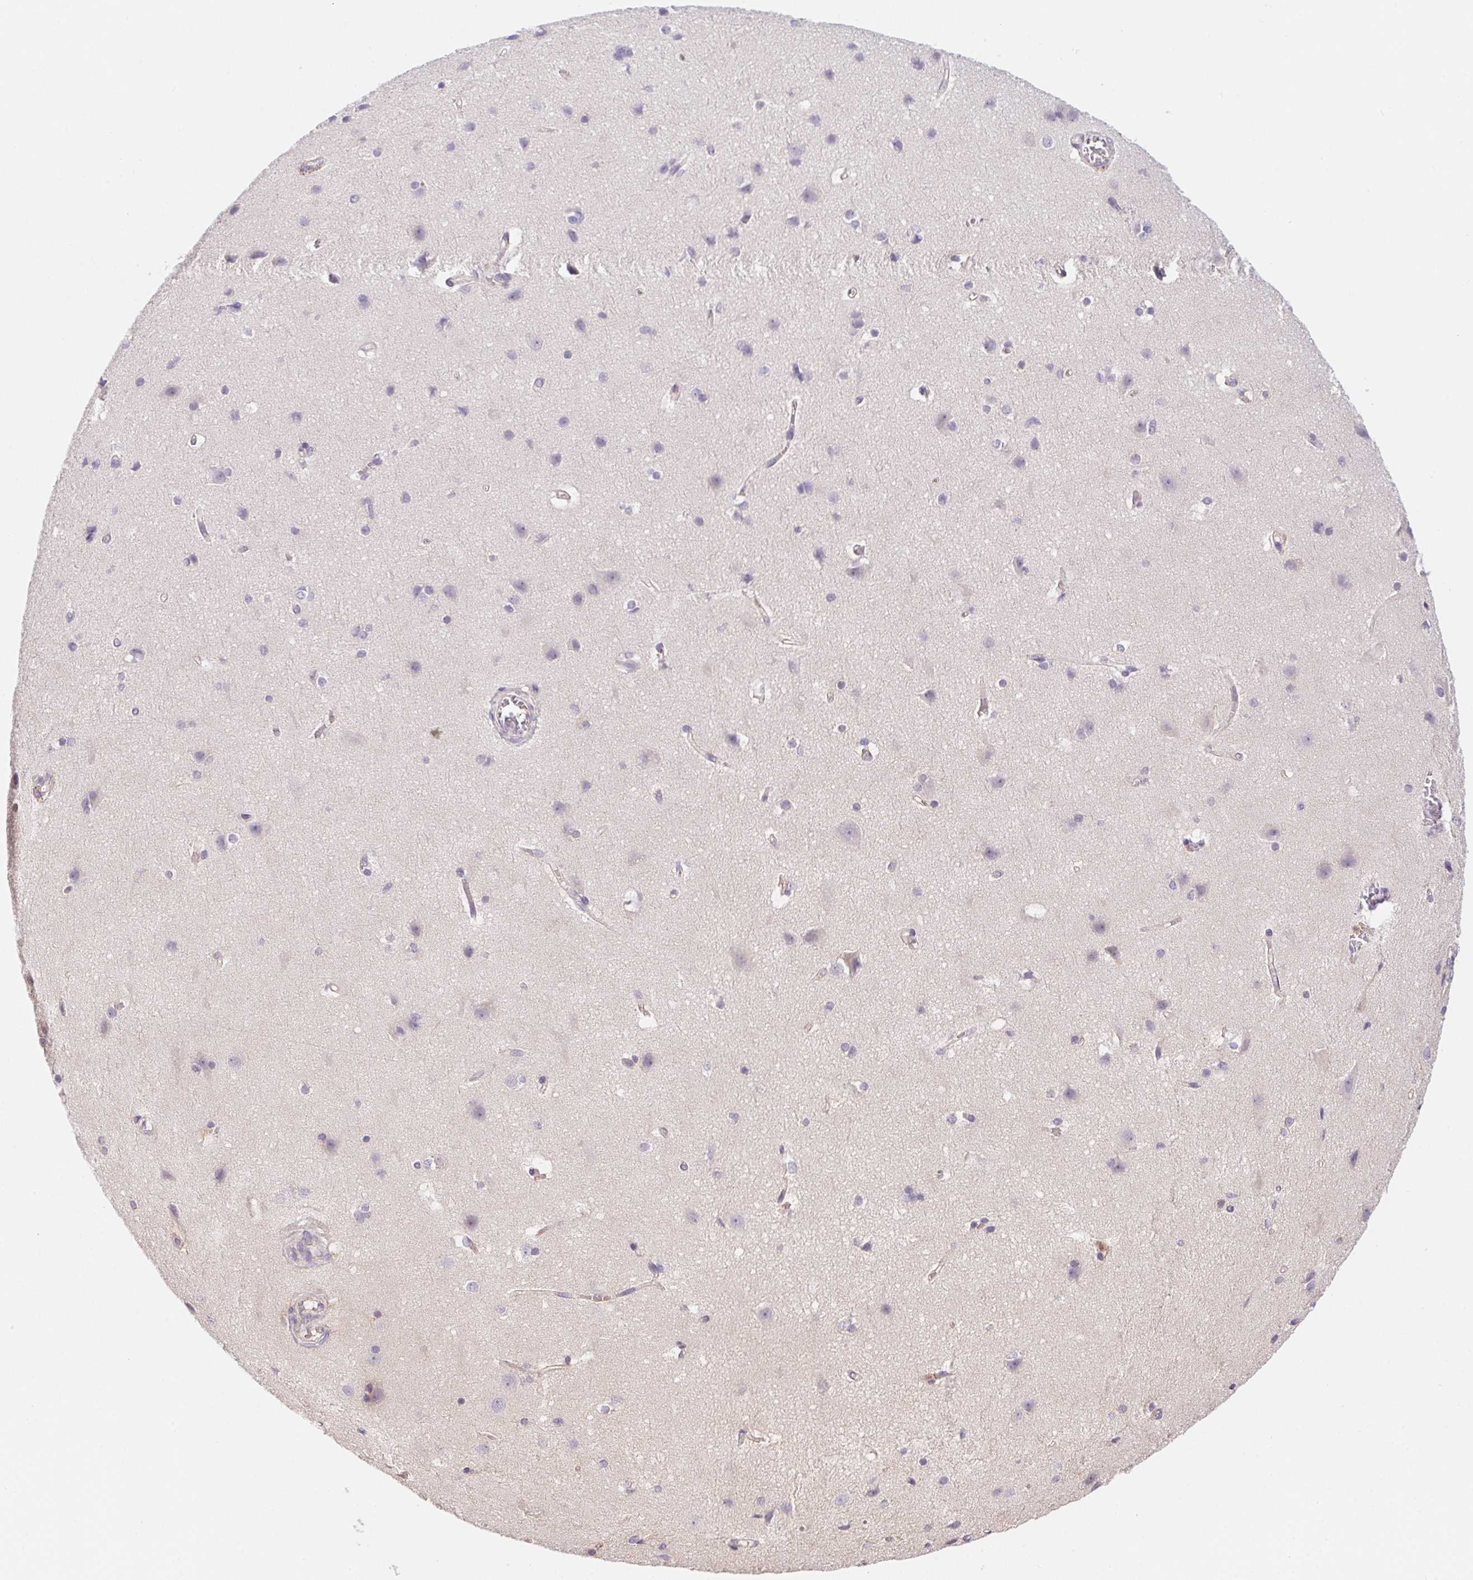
{"staining": {"intensity": "negative", "quantity": "none", "location": "none"}, "tissue": "cerebral cortex", "cell_type": "Endothelial cells", "image_type": "normal", "snomed": [{"axis": "morphology", "description": "Normal tissue, NOS"}, {"axis": "topography", "description": "Cerebral cortex"}], "caption": "This is an immunohistochemistry (IHC) image of normal human cerebral cortex. There is no expression in endothelial cells.", "gene": "PRKAA1", "patient": {"sex": "male", "age": 37}}